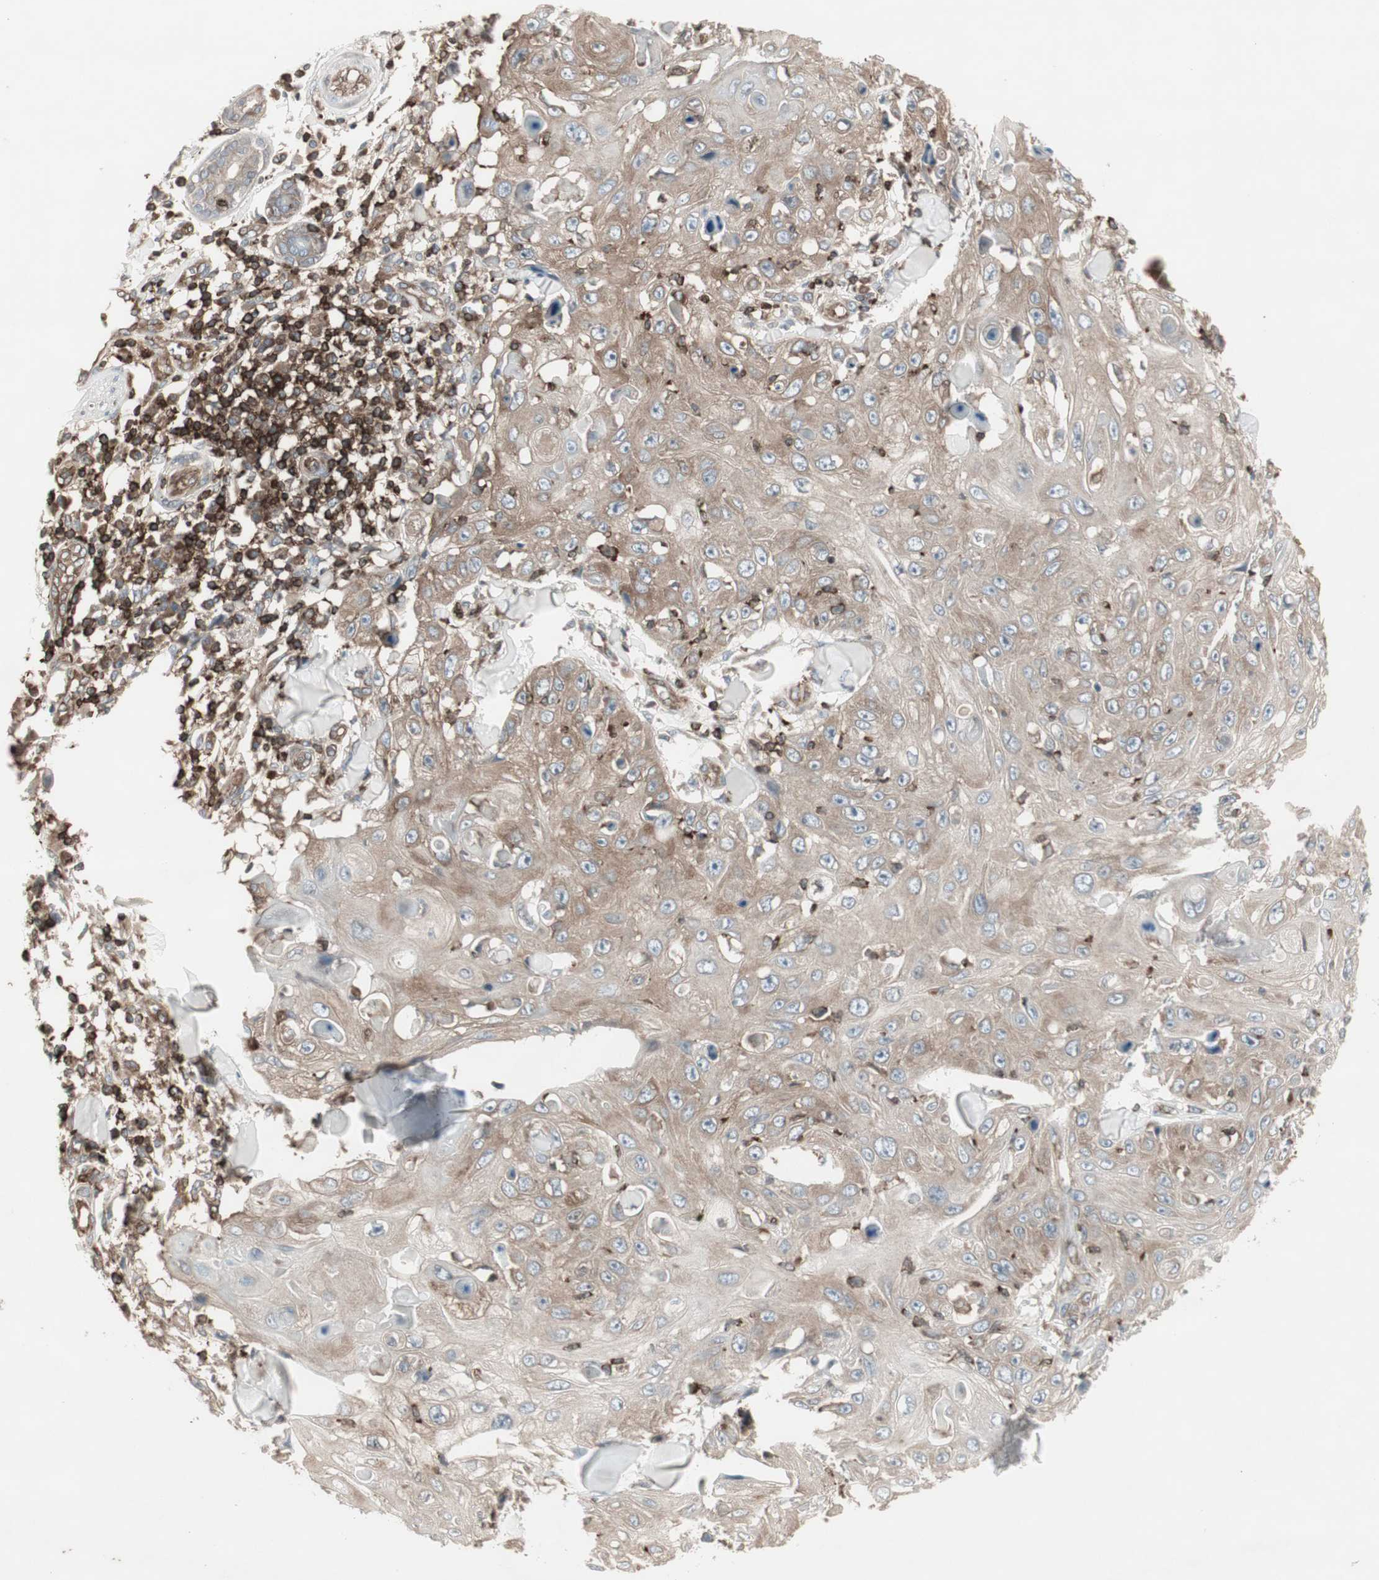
{"staining": {"intensity": "weak", "quantity": "25%-75%", "location": "cytoplasmic/membranous"}, "tissue": "skin cancer", "cell_type": "Tumor cells", "image_type": "cancer", "snomed": [{"axis": "morphology", "description": "Squamous cell carcinoma, NOS"}, {"axis": "topography", "description": "Skin"}], "caption": "This image demonstrates immunohistochemistry staining of squamous cell carcinoma (skin), with low weak cytoplasmic/membranous staining in approximately 25%-75% of tumor cells.", "gene": "ARHGEF1", "patient": {"sex": "male", "age": 86}}